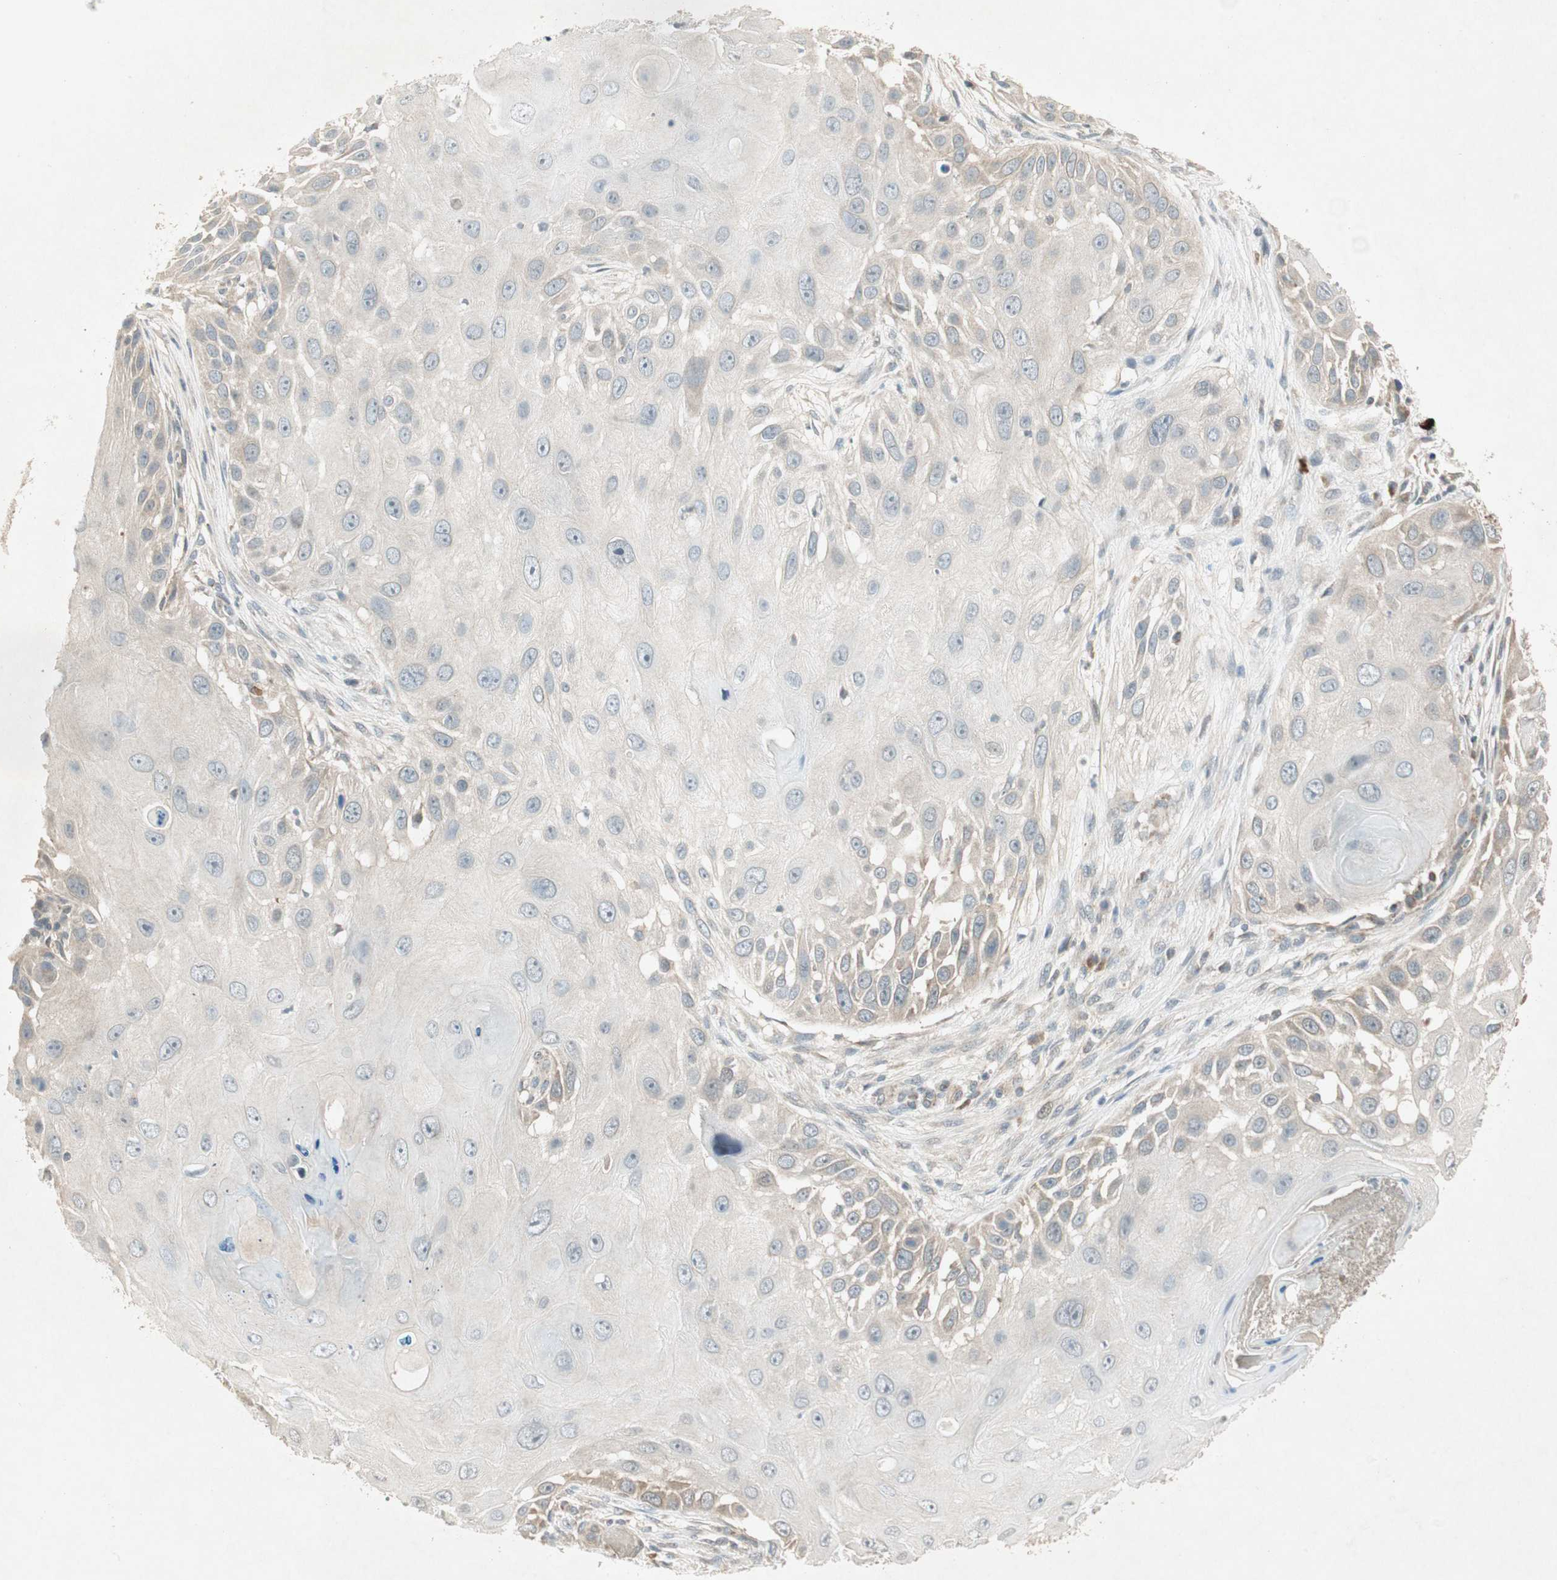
{"staining": {"intensity": "weak", "quantity": "<25%", "location": "cytoplasmic/membranous"}, "tissue": "skin cancer", "cell_type": "Tumor cells", "image_type": "cancer", "snomed": [{"axis": "morphology", "description": "Squamous cell carcinoma, NOS"}, {"axis": "topography", "description": "Skin"}], "caption": "Immunohistochemistry (IHC) photomicrograph of human skin cancer stained for a protein (brown), which demonstrates no staining in tumor cells.", "gene": "USP2", "patient": {"sex": "female", "age": 44}}